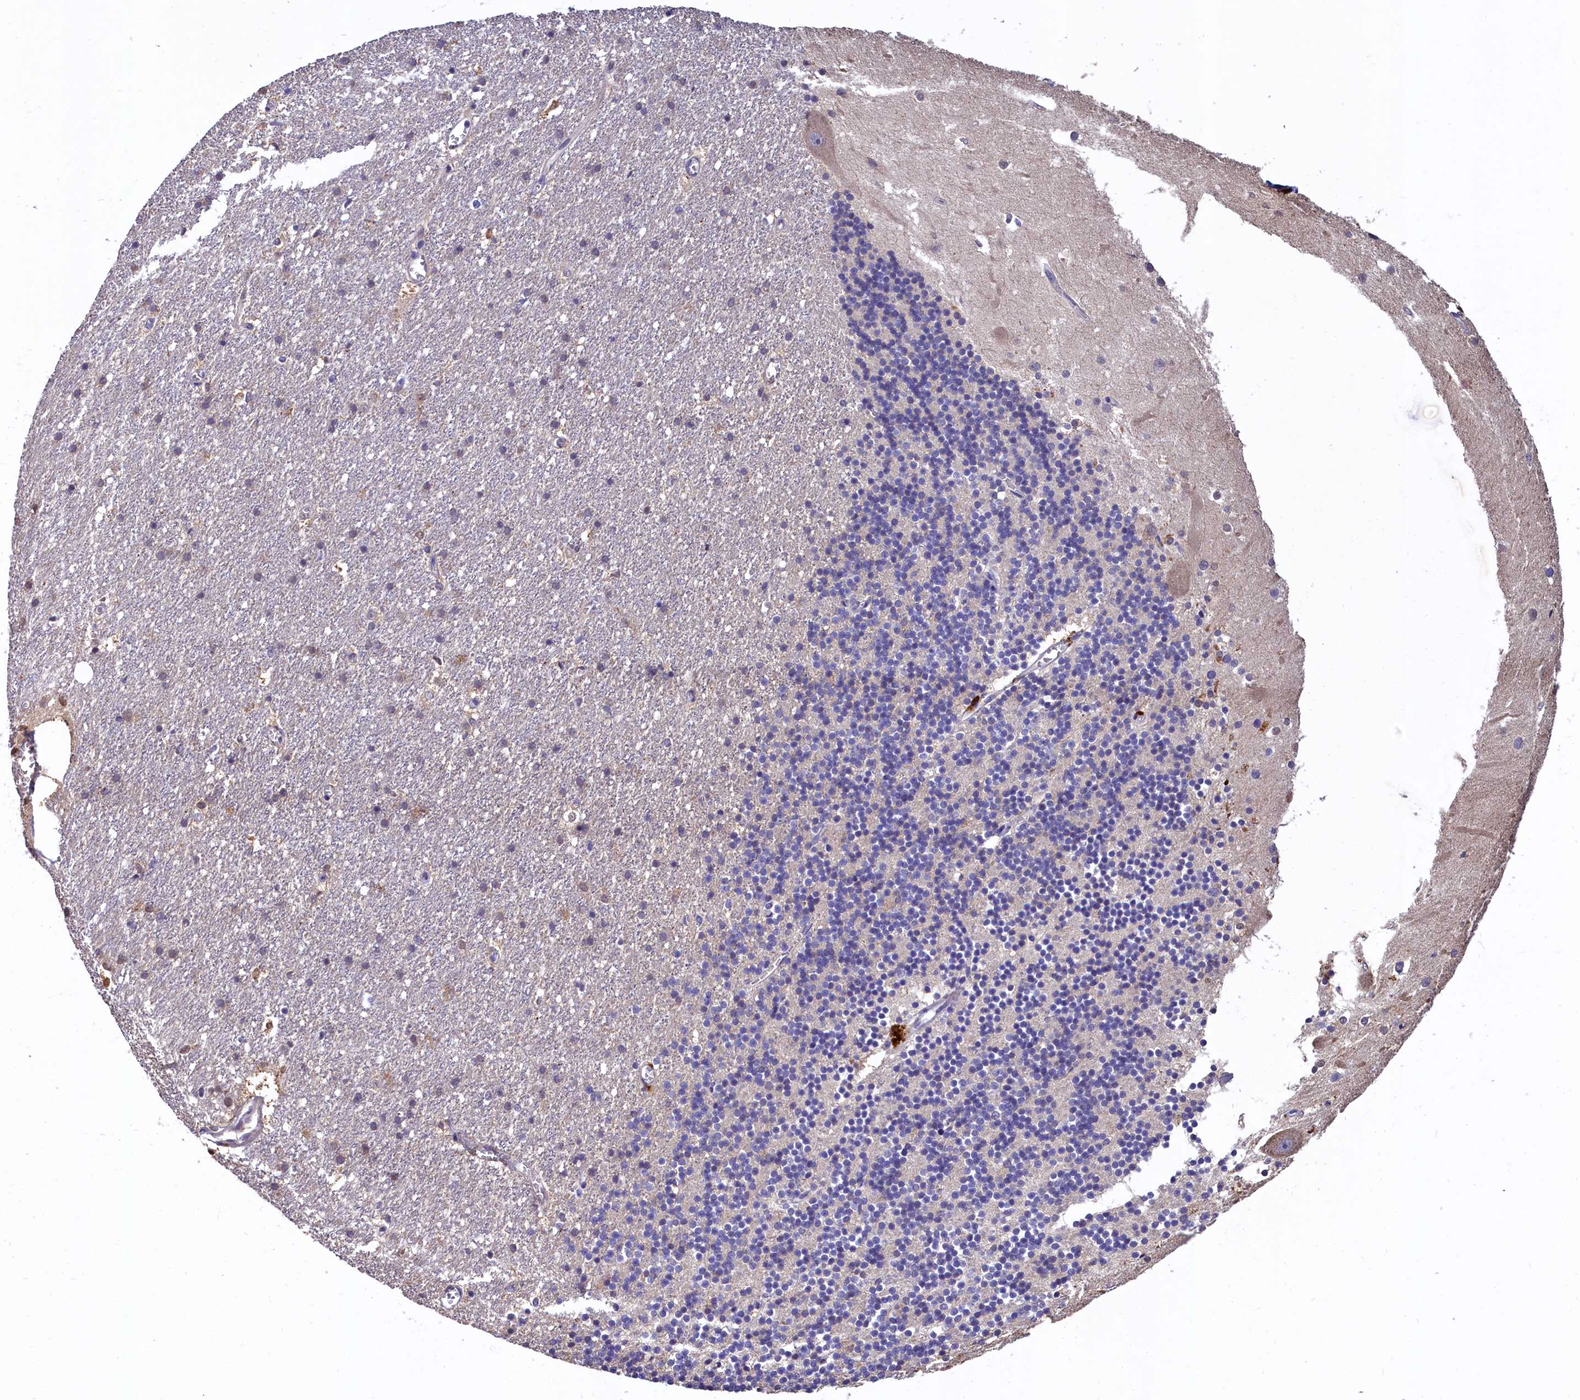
{"staining": {"intensity": "negative", "quantity": "none", "location": "none"}, "tissue": "cerebellum", "cell_type": "Cells in granular layer", "image_type": "normal", "snomed": [{"axis": "morphology", "description": "Normal tissue, NOS"}, {"axis": "topography", "description": "Cerebellum"}], "caption": "Immunohistochemical staining of normal human cerebellum exhibits no significant staining in cells in granular layer. (Brightfield microscopy of DAB (3,3'-diaminobenzidine) immunohistochemistry at high magnification).", "gene": "EPS8L2", "patient": {"sex": "male", "age": 54}}